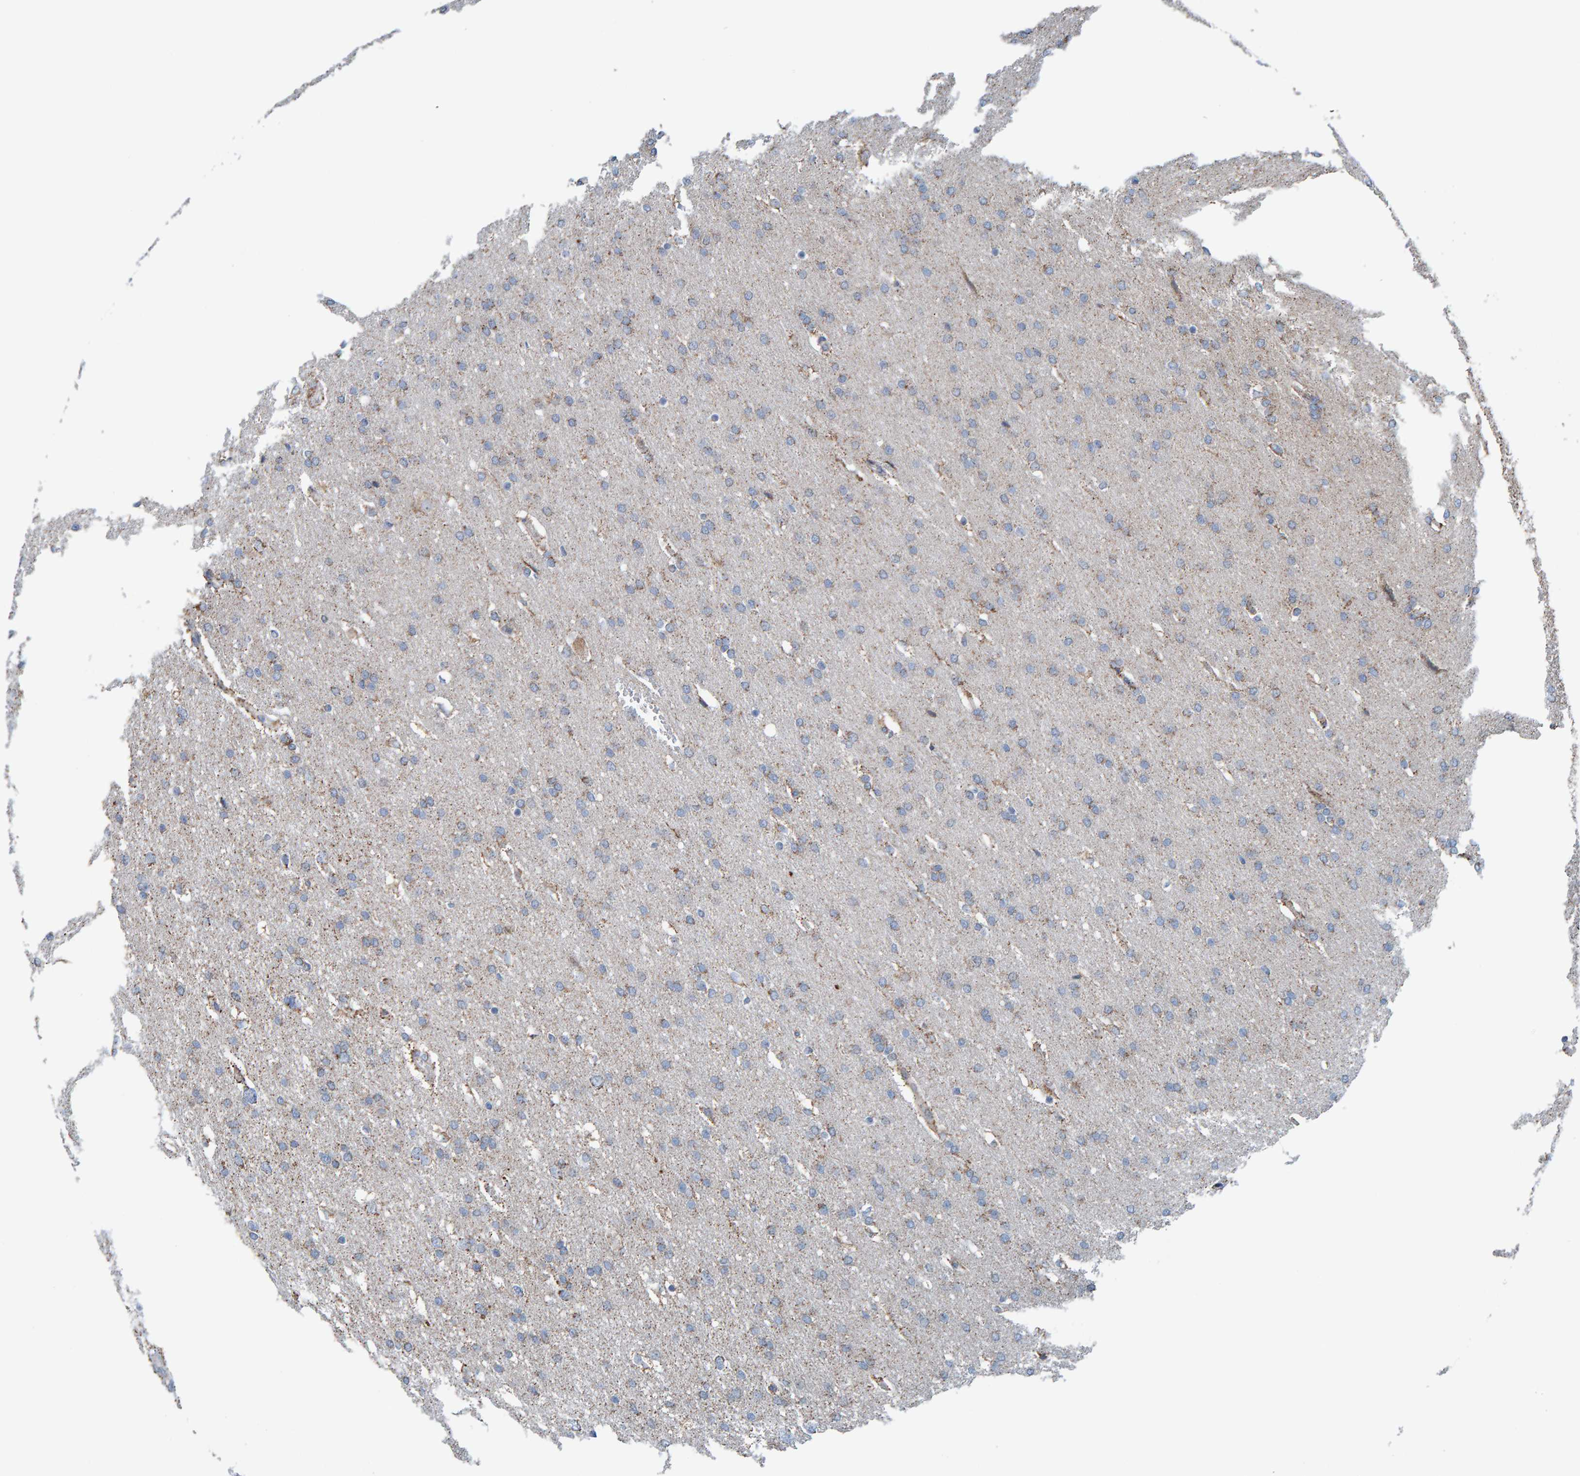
{"staining": {"intensity": "weak", "quantity": "25%-75%", "location": "cytoplasmic/membranous"}, "tissue": "glioma", "cell_type": "Tumor cells", "image_type": "cancer", "snomed": [{"axis": "morphology", "description": "Glioma, malignant, Low grade"}, {"axis": "topography", "description": "Brain"}], "caption": "Brown immunohistochemical staining in malignant glioma (low-grade) reveals weak cytoplasmic/membranous expression in about 25%-75% of tumor cells. The protein of interest is stained brown, and the nuclei are stained in blue (DAB IHC with brightfield microscopy, high magnification).", "gene": "ZNF48", "patient": {"sex": "female", "age": 37}}